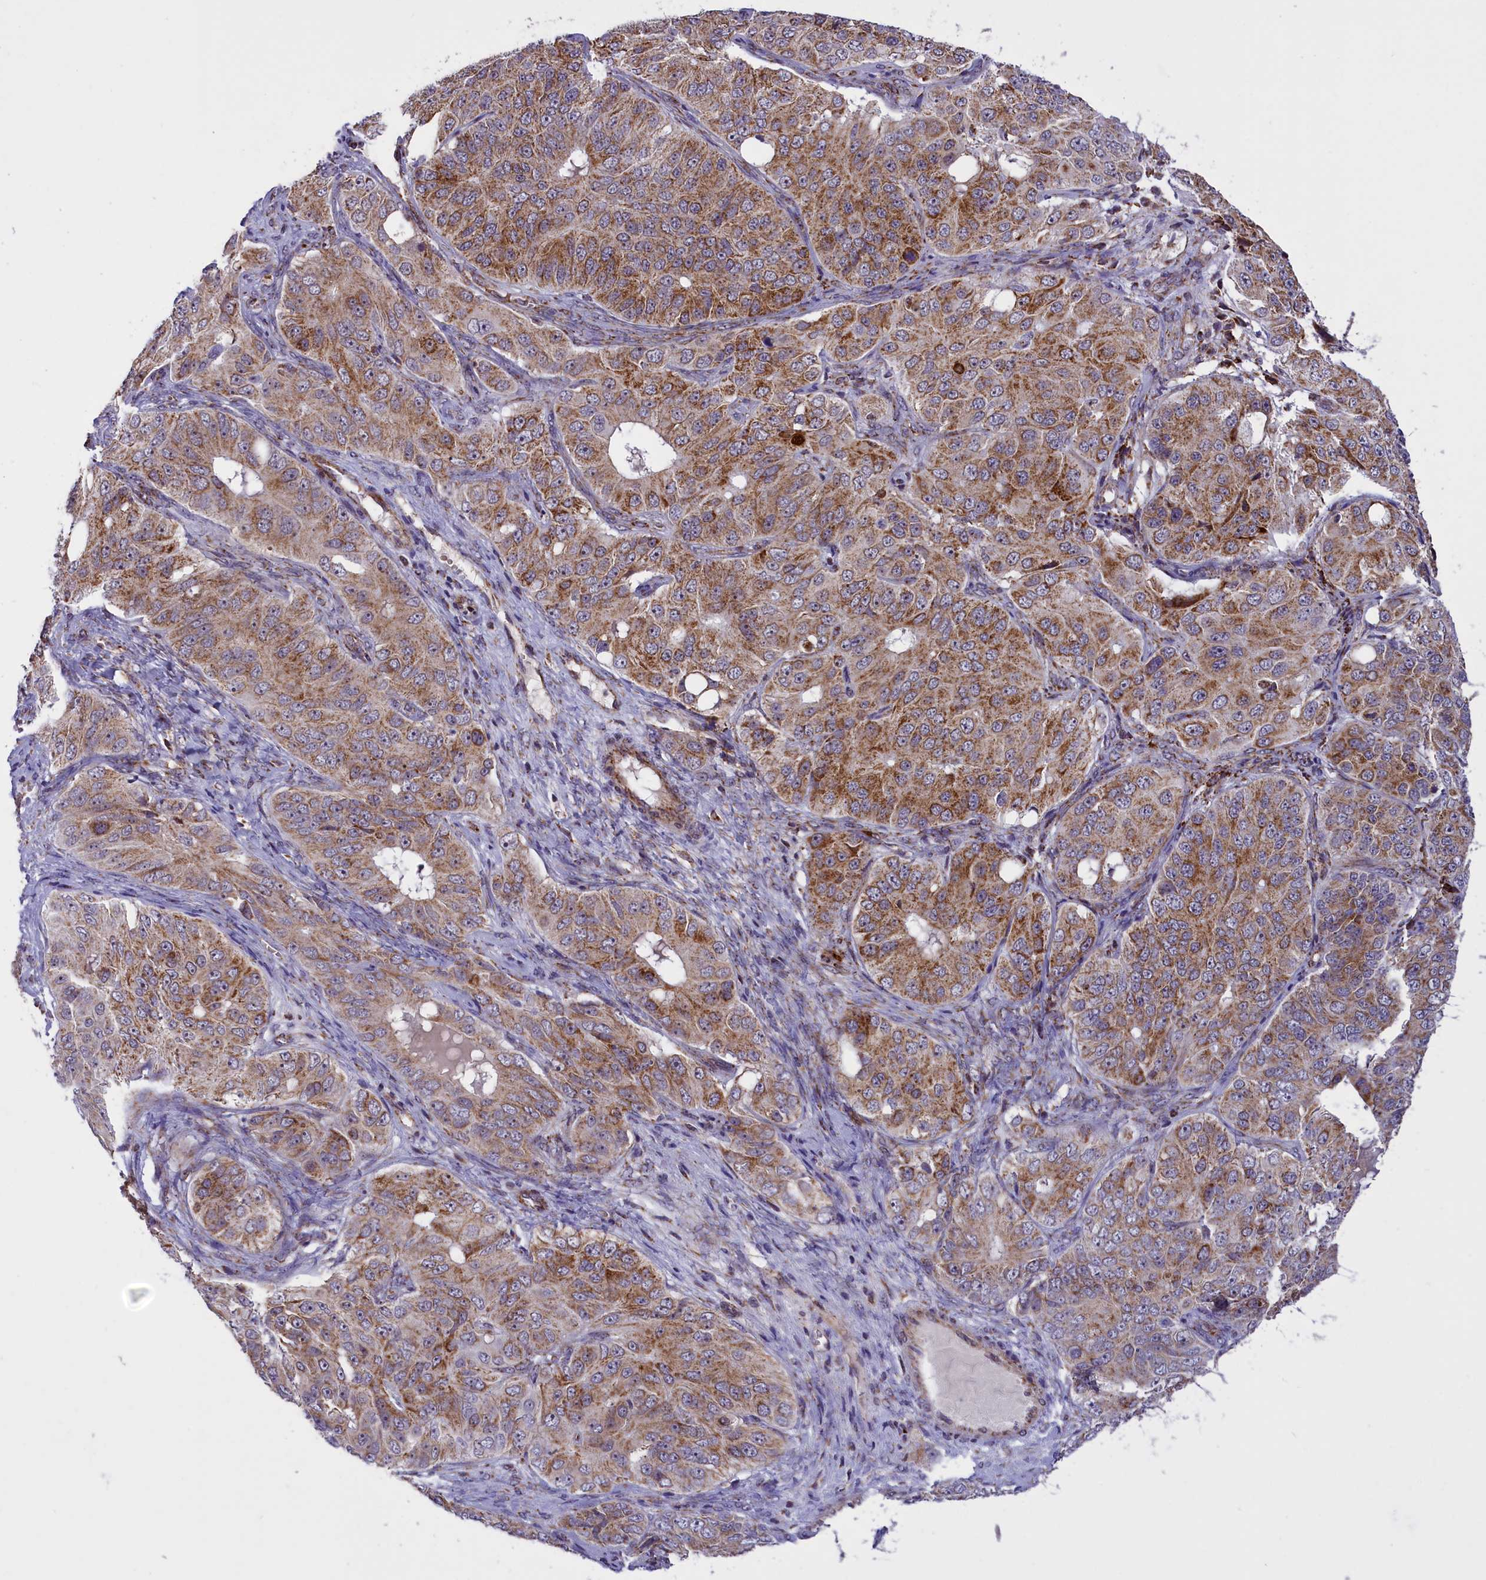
{"staining": {"intensity": "moderate", "quantity": "25%-75%", "location": "cytoplasmic/membranous"}, "tissue": "ovarian cancer", "cell_type": "Tumor cells", "image_type": "cancer", "snomed": [{"axis": "morphology", "description": "Carcinoma, endometroid"}, {"axis": "topography", "description": "Ovary"}], "caption": "Endometroid carcinoma (ovarian) stained for a protein shows moderate cytoplasmic/membranous positivity in tumor cells. Immunohistochemistry stains the protein in brown and the nuclei are stained blue.", "gene": "NDUFS5", "patient": {"sex": "female", "age": 51}}